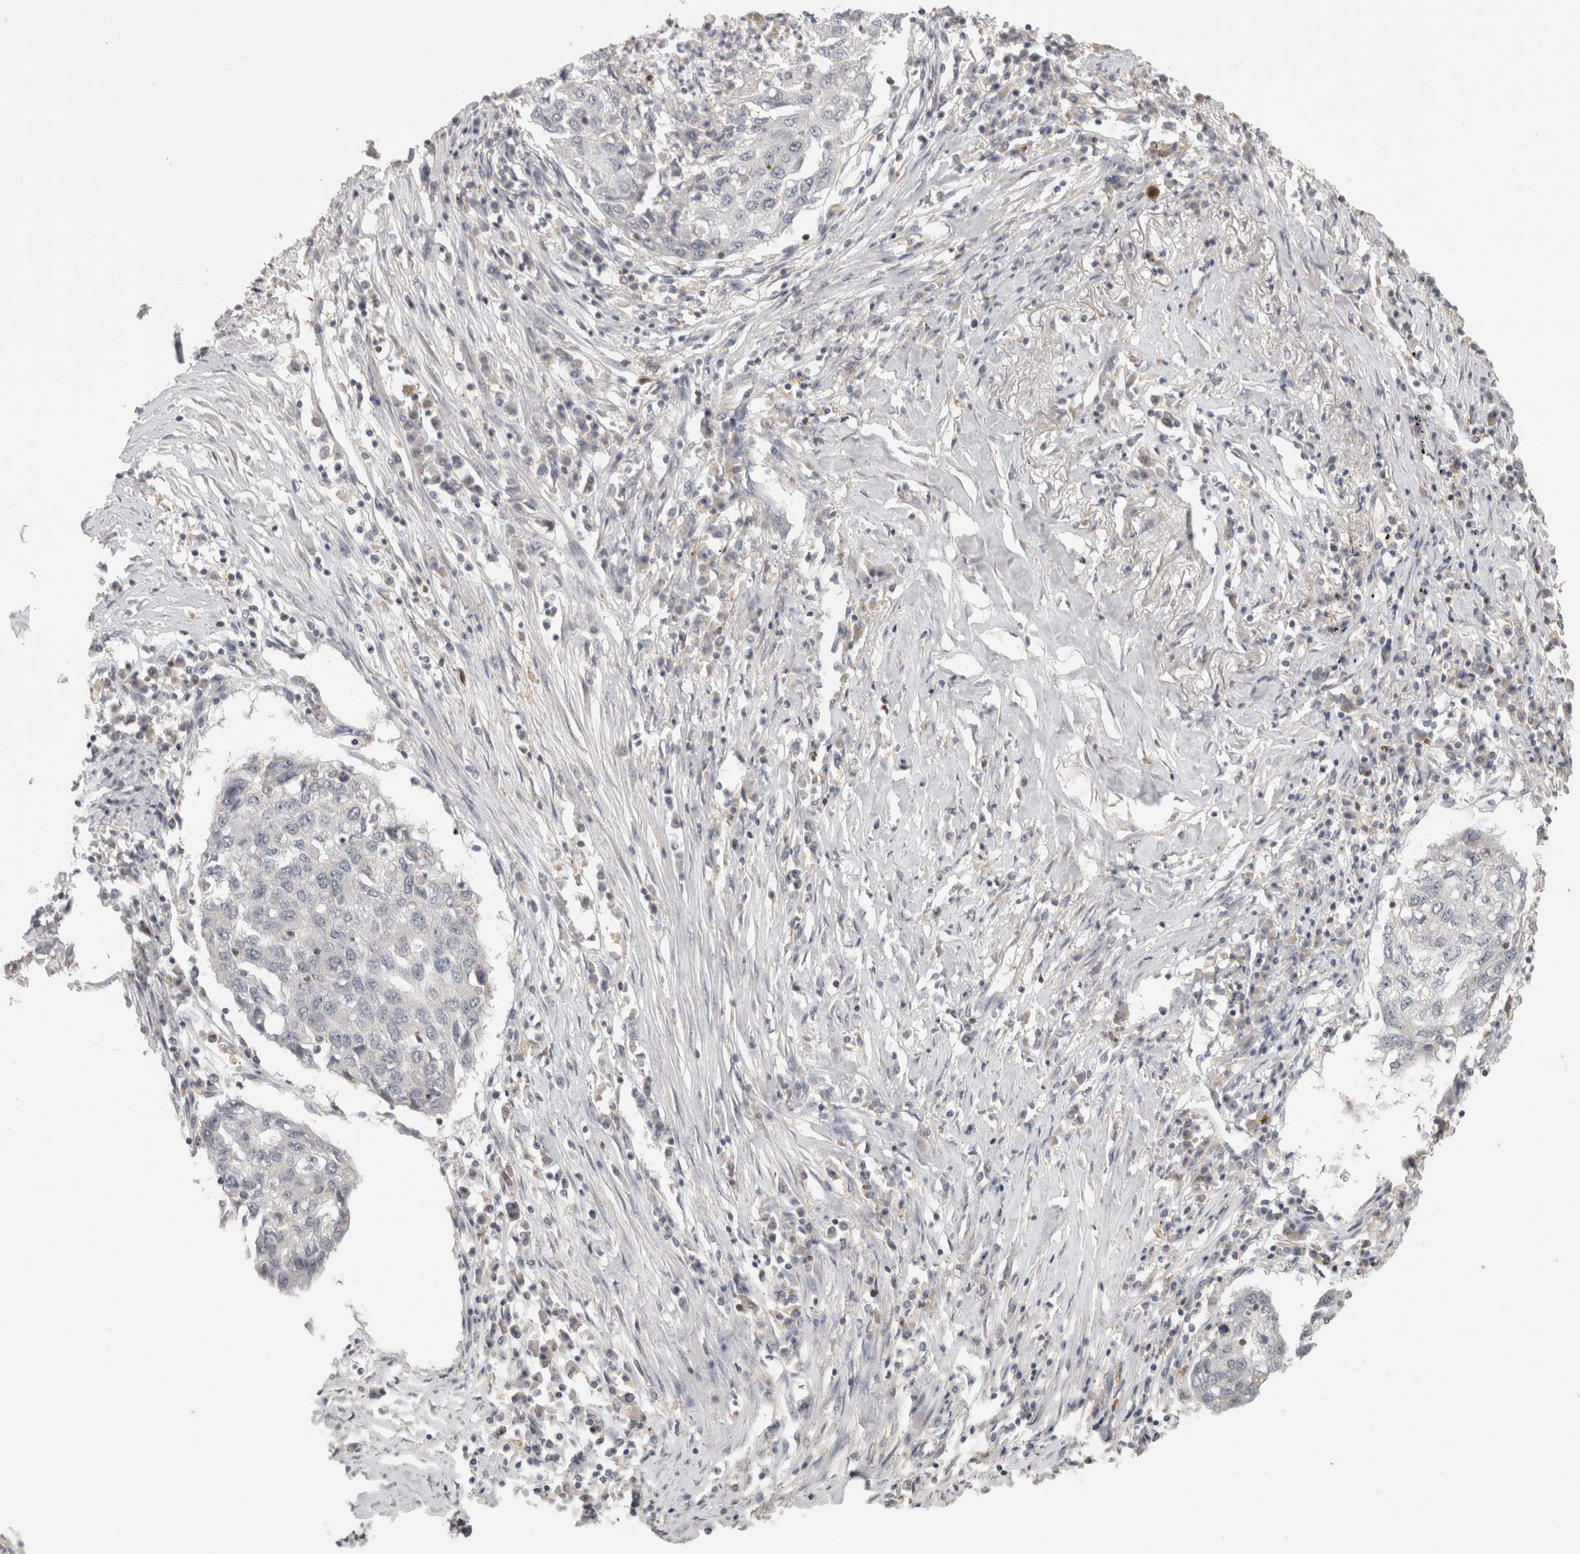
{"staining": {"intensity": "negative", "quantity": "none", "location": "none"}, "tissue": "lung cancer", "cell_type": "Tumor cells", "image_type": "cancer", "snomed": [{"axis": "morphology", "description": "Squamous cell carcinoma, NOS"}, {"axis": "topography", "description": "Lung"}], "caption": "This is a micrograph of IHC staining of lung cancer, which shows no expression in tumor cells.", "gene": "HAVCR2", "patient": {"sex": "female", "age": 63}}